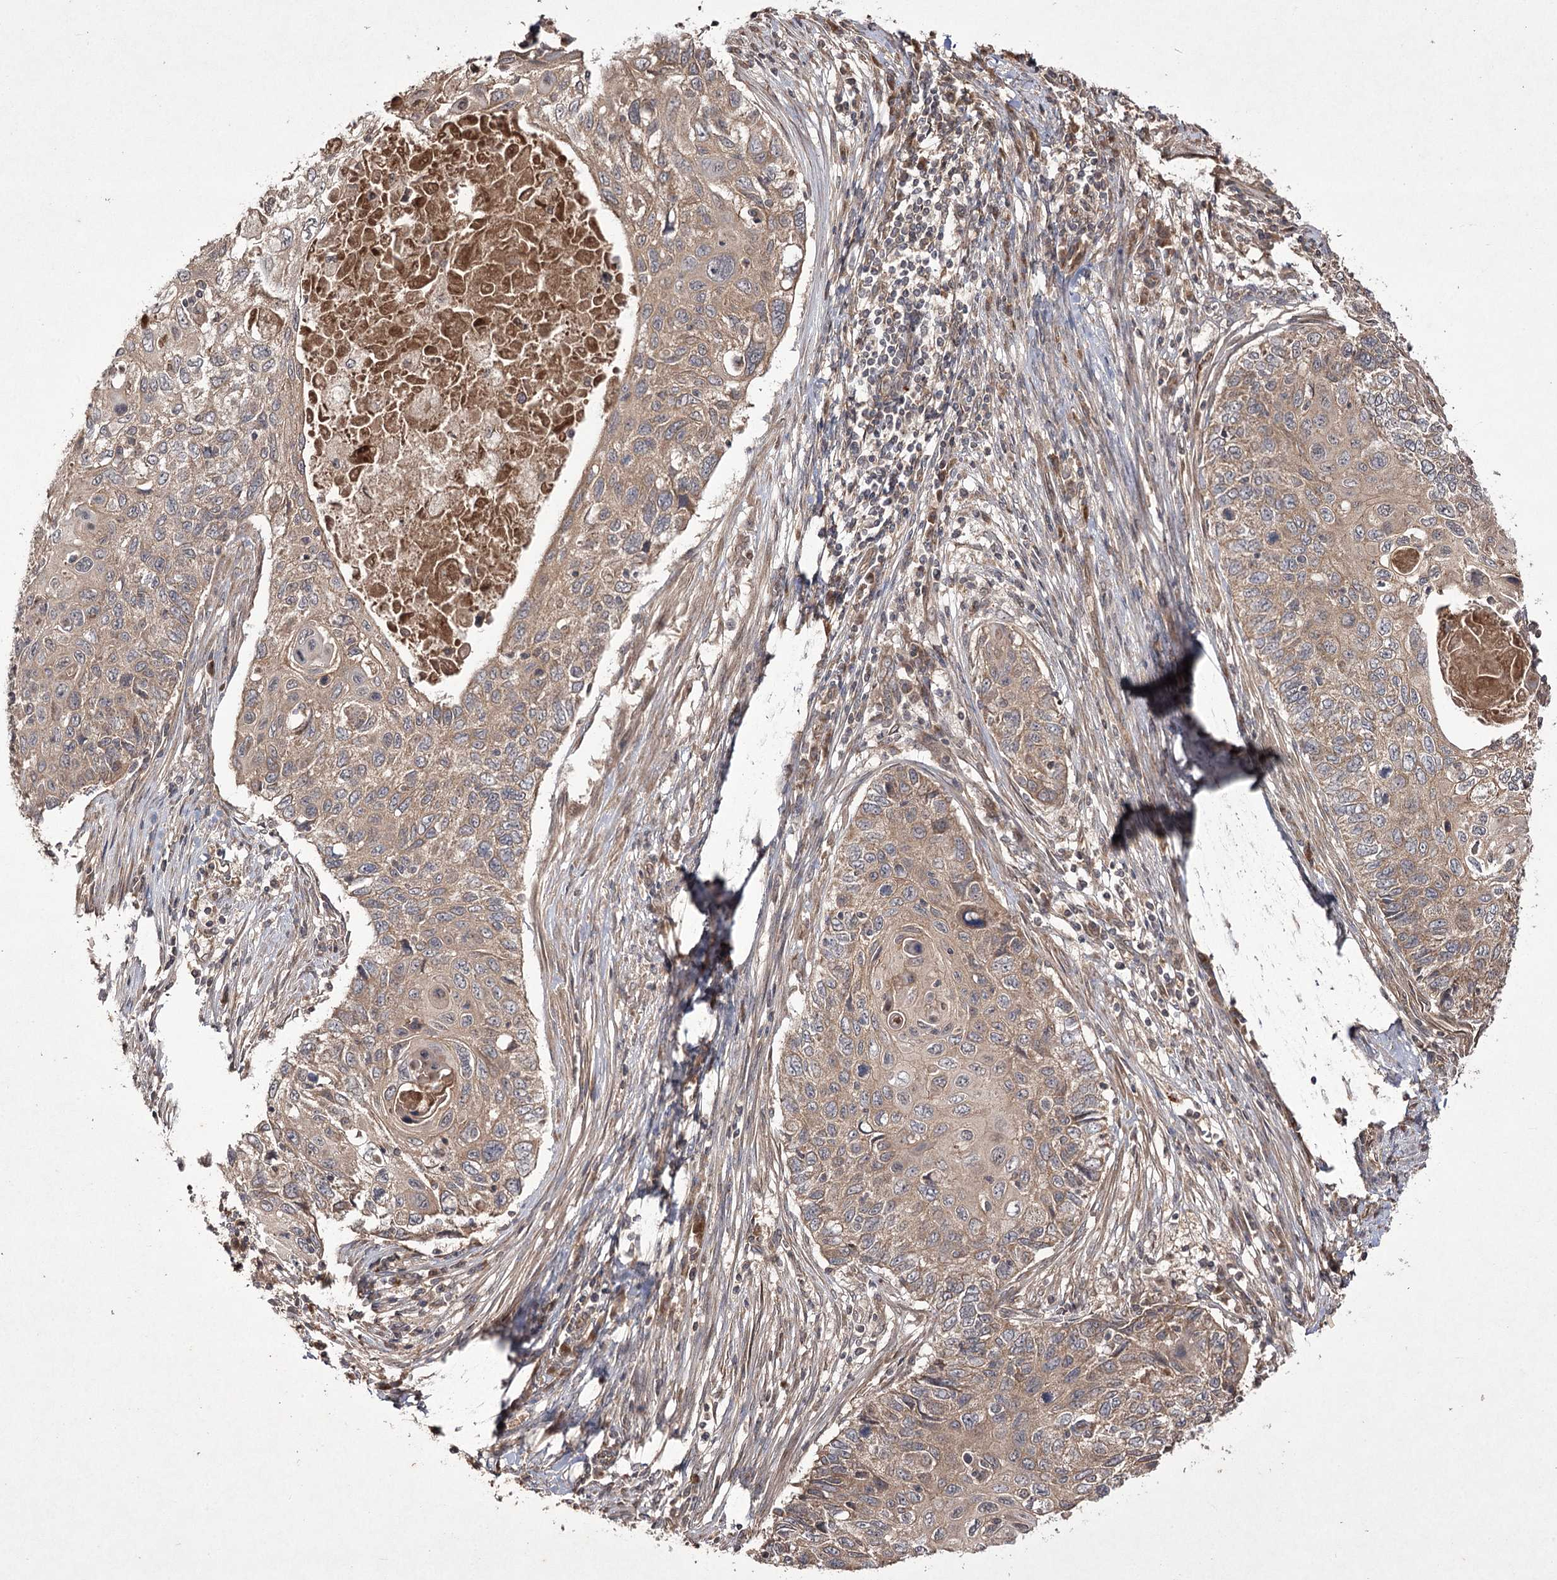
{"staining": {"intensity": "moderate", "quantity": ">75%", "location": "cytoplasmic/membranous"}, "tissue": "cervical cancer", "cell_type": "Tumor cells", "image_type": "cancer", "snomed": [{"axis": "morphology", "description": "Squamous cell carcinoma, NOS"}, {"axis": "topography", "description": "Cervix"}], "caption": "A brown stain labels moderate cytoplasmic/membranous staining of a protein in human cervical squamous cell carcinoma tumor cells.", "gene": "FANCL", "patient": {"sex": "female", "age": 70}}